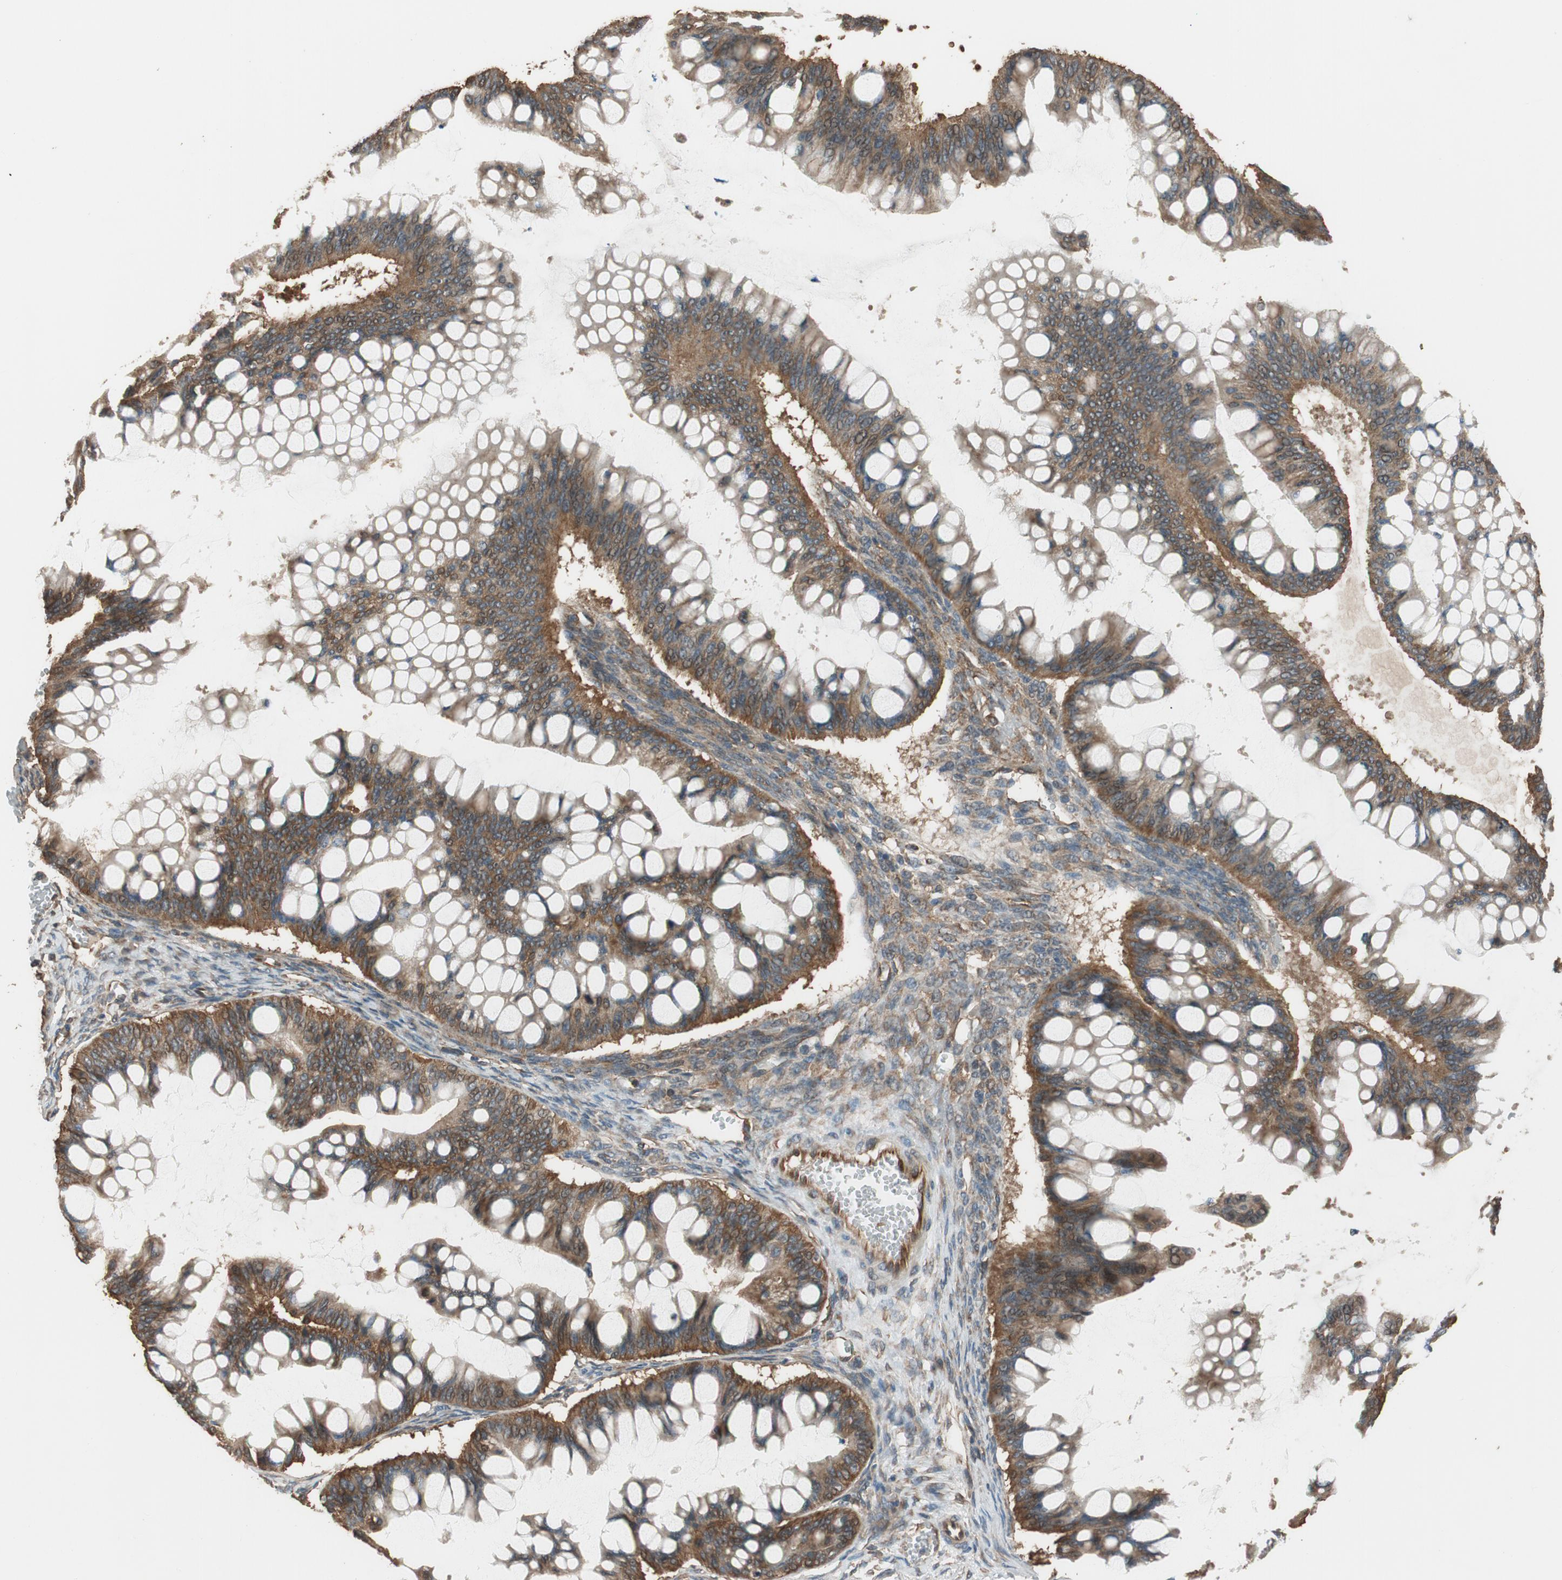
{"staining": {"intensity": "strong", "quantity": ">75%", "location": "cytoplasmic/membranous"}, "tissue": "ovarian cancer", "cell_type": "Tumor cells", "image_type": "cancer", "snomed": [{"axis": "morphology", "description": "Cystadenocarcinoma, mucinous, NOS"}, {"axis": "topography", "description": "Ovary"}], "caption": "Ovarian cancer (mucinous cystadenocarcinoma) stained for a protein displays strong cytoplasmic/membranous positivity in tumor cells.", "gene": "MST1R", "patient": {"sex": "female", "age": 73}}